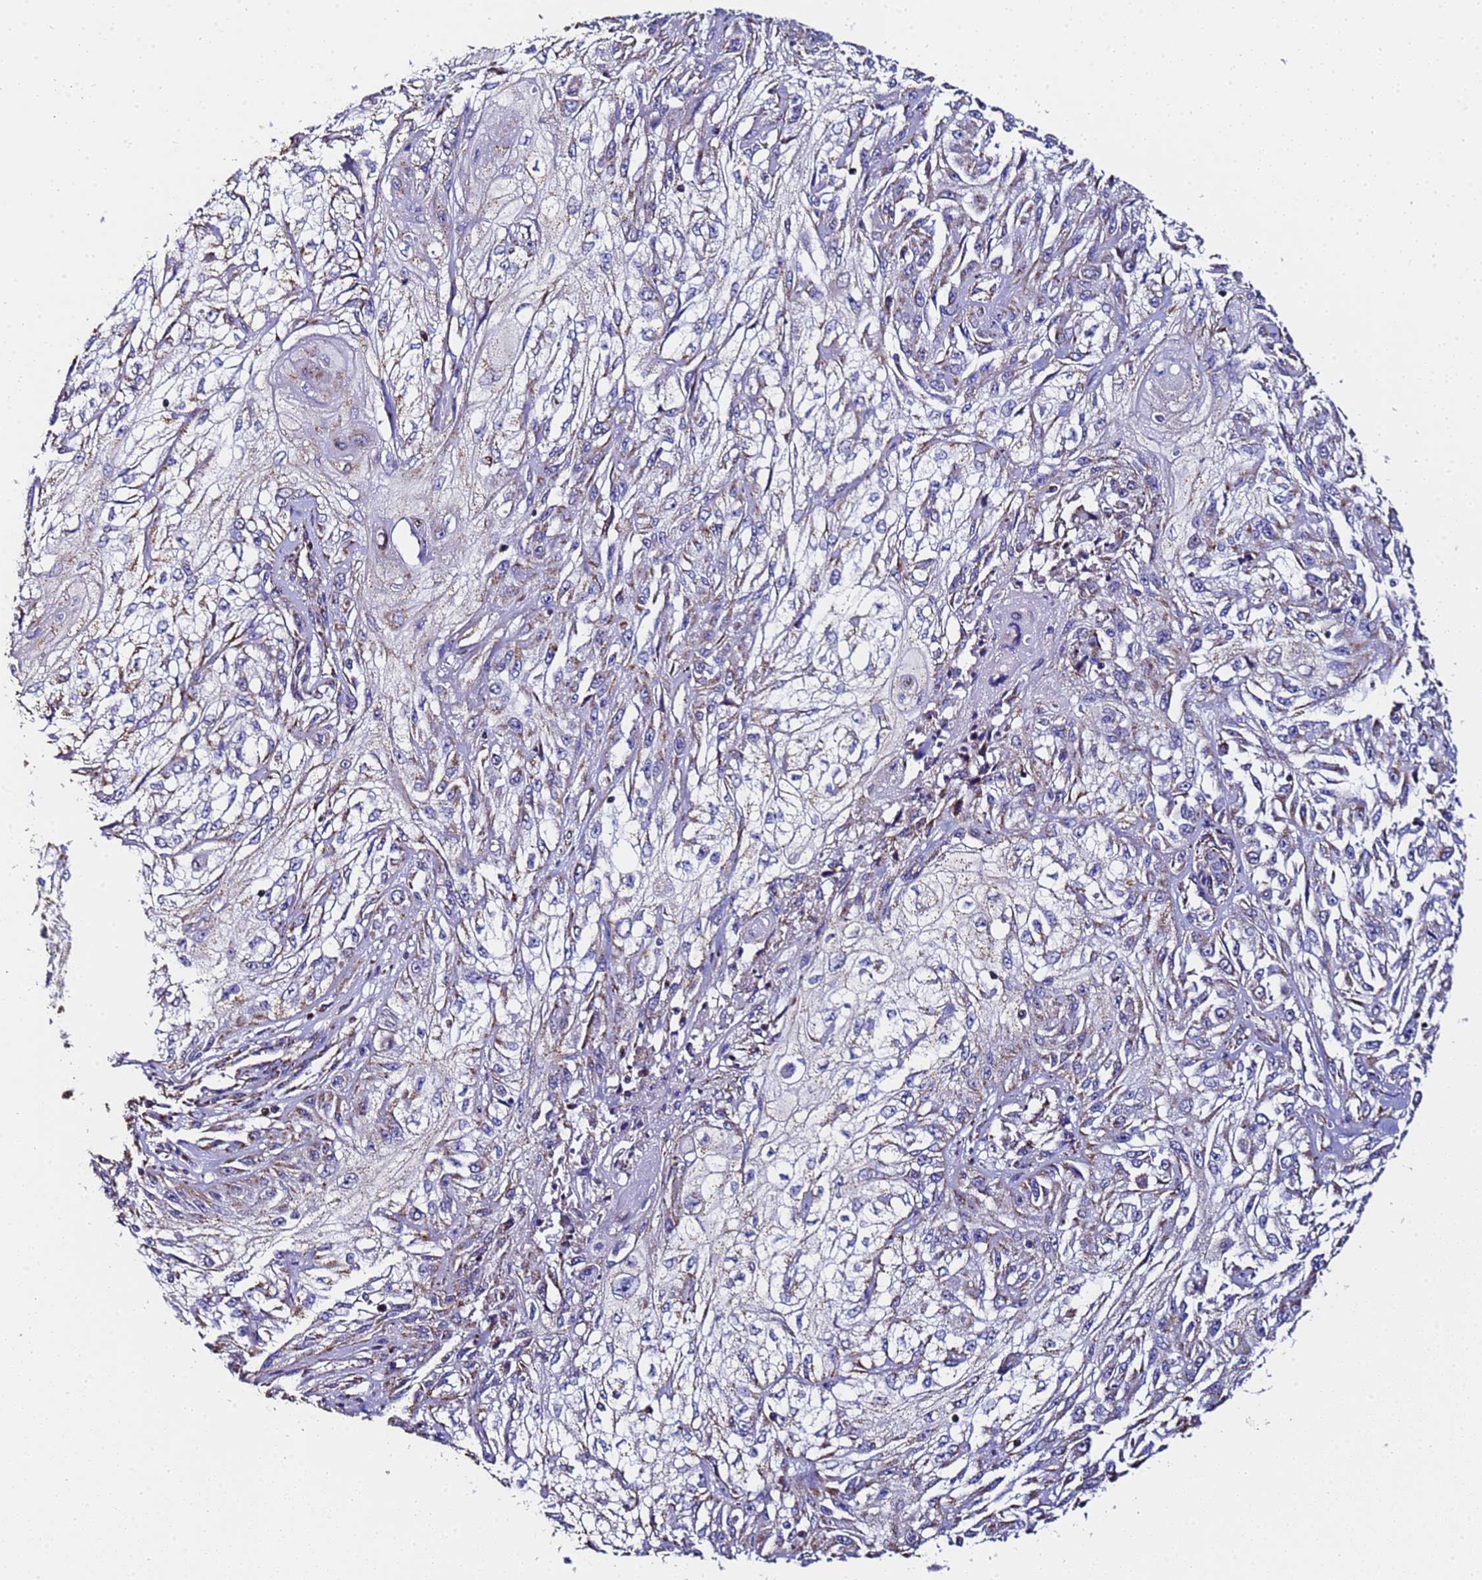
{"staining": {"intensity": "moderate", "quantity": "25%-75%", "location": "cytoplasmic/membranous"}, "tissue": "skin cancer", "cell_type": "Tumor cells", "image_type": "cancer", "snomed": [{"axis": "morphology", "description": "Squamous cell carcinoma, NOS"}, {"axis": "morphology", "description": "Squamous cell carcinoma, metastatic, NOS"}, {"axis": "topography", "description": "Skin"}, {"axis": "topography", "description": "Lymph node"}], "caption": "This image shows skin squamous cell carcinoma stained with immunohistochemistry to label a protein in brown. The cytoplasmic/membranous of tumor cells show moderate positivity for the protein. Nuclei are counter-stained blue.", "gene": "MRPS12", "patient": {"sex": "male", "age": 75}}